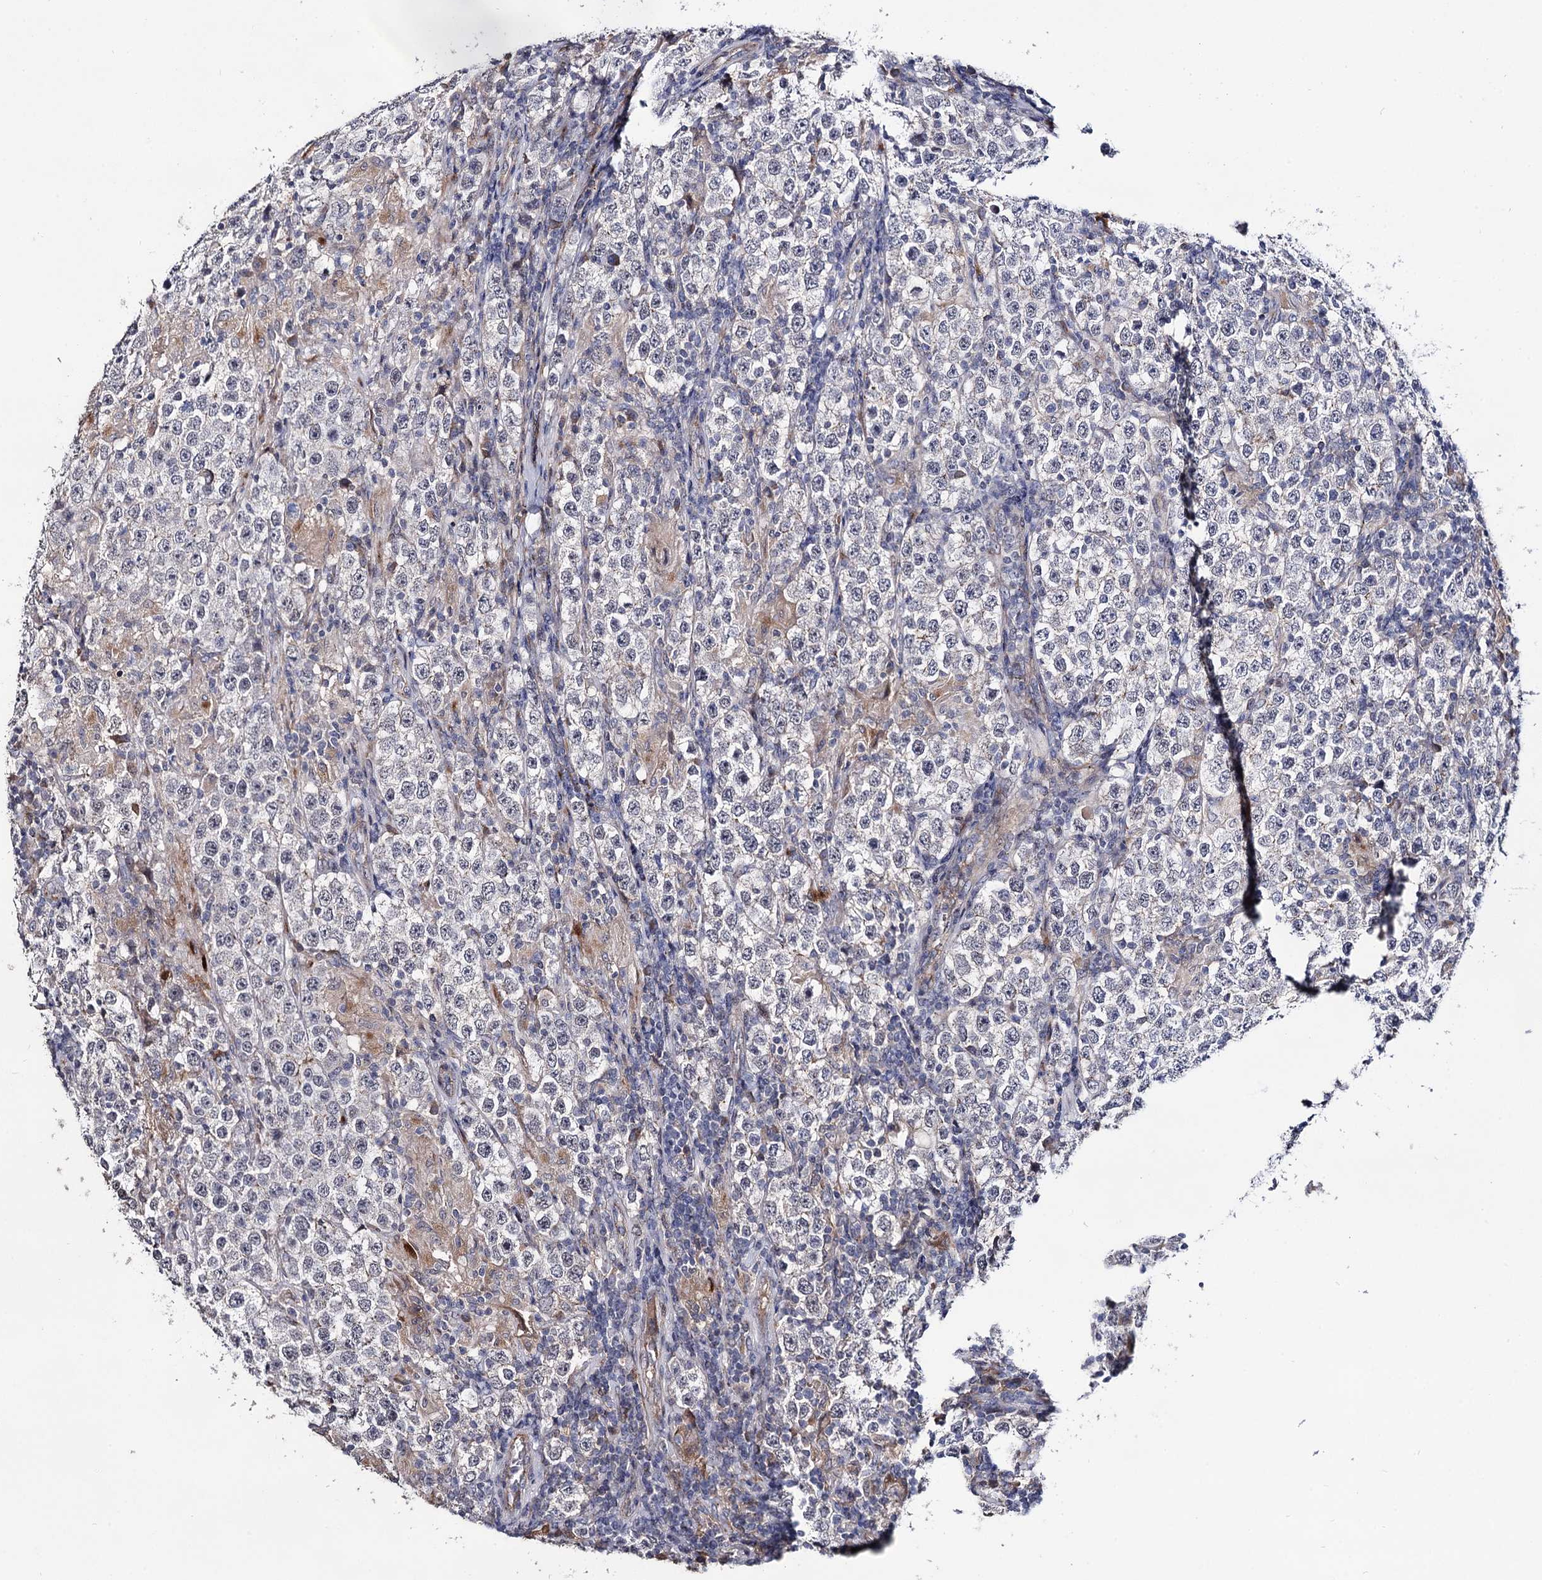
{"staining": {"intensity": "negative", "quantity": "none", "location": "none"}, "tissue": "testis cancer", "cell_type": "Tumor cells", "image_type": "cancer", "snomed": [{"axis": "morphology", "description": "Normal tissue, NOS"}, {"axis": "morphology", "description": "Urothelial carcinoma, High grade"}, {"axis": "morphology", "description": "Seminoma, NOS"}, {"axis": "morphology", "description": "Carcinoma, Embryonal, NOS"}, {"axis": "topography", "description": "Urinary bladder"}, {"axis": "topography", "description": "Testis"}], "caption": "The photomicrograph exhibits no staining of tumor cells in testis cancer.", "gene": "MICAL2", "patient": {"sex": "male", "age": 41}}